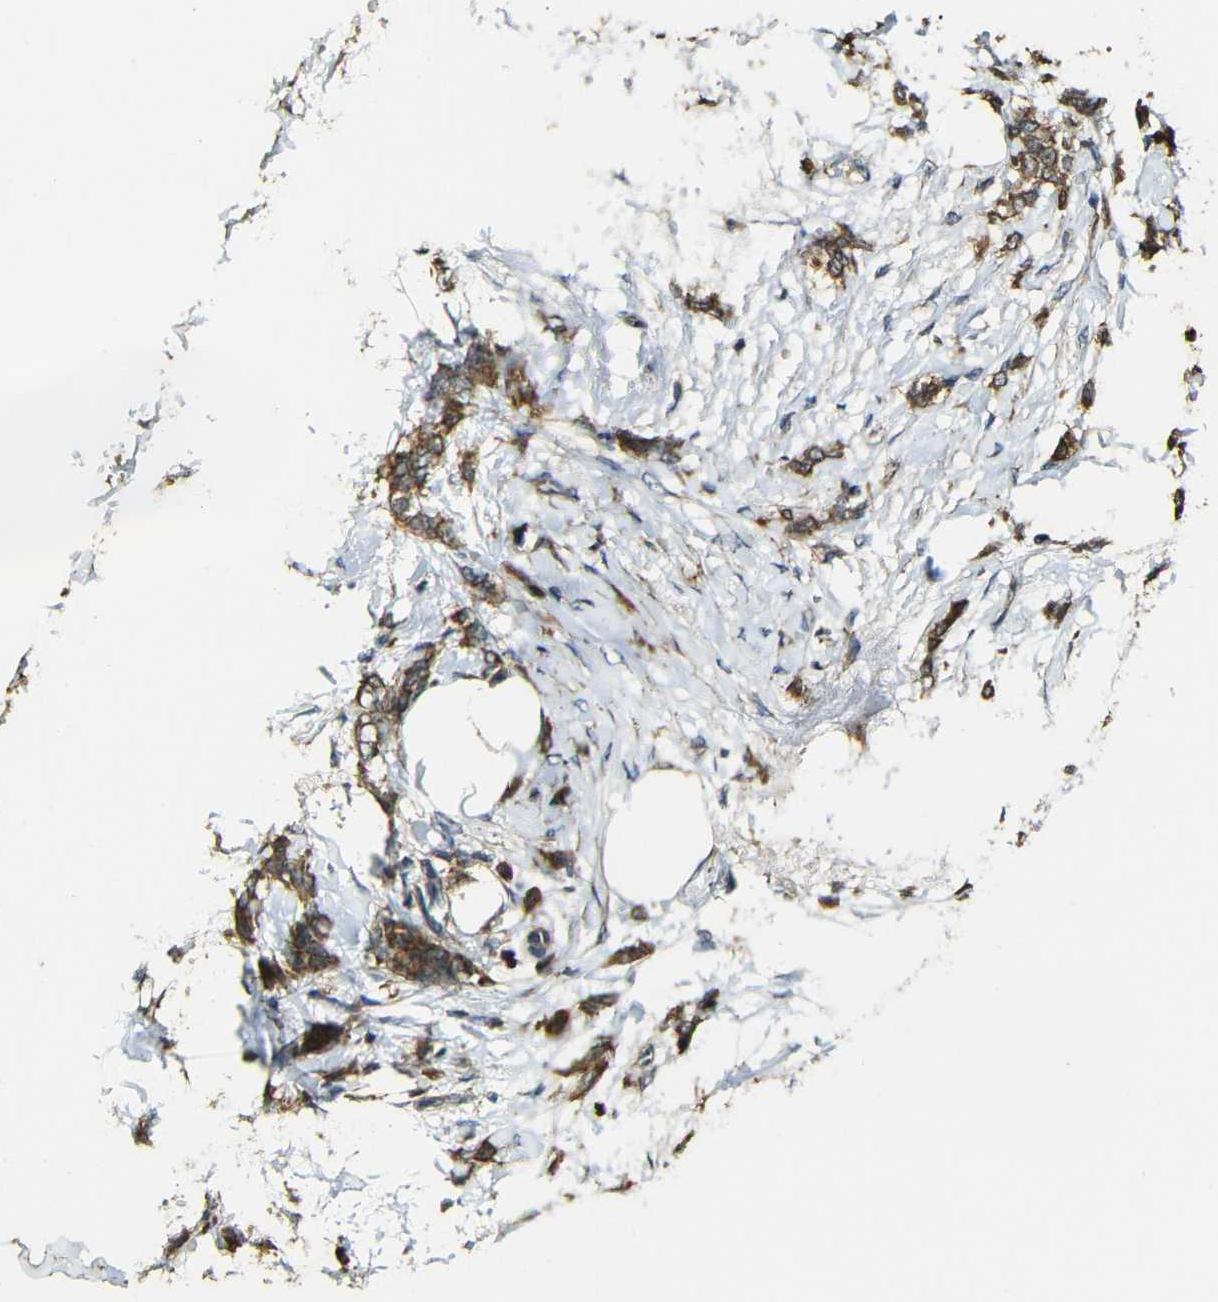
{"staining": {"intensity": "strong", "quantity": ">75%", "location": "cytoplasmic/membranous"}, "tissue": "breast cancer", "cell_type": "Tumor cells", "image_type": "cancer", "snomed": [{"axis": "morphology", "description": "Lobular carcinoma, in situ"}, {"axis": "morphology", "description": "Lobular carcinoma"}, {"axis": "topography", "description": "Breast"}], "caption": "A high amount of strong cytoplasmic/membranous staining is seen in about >75% of tumor cells in lobular carcinoma in situ (breast) tissue.", "gene": "CASP8", "patient": {"sex": "female", "age": 41}}